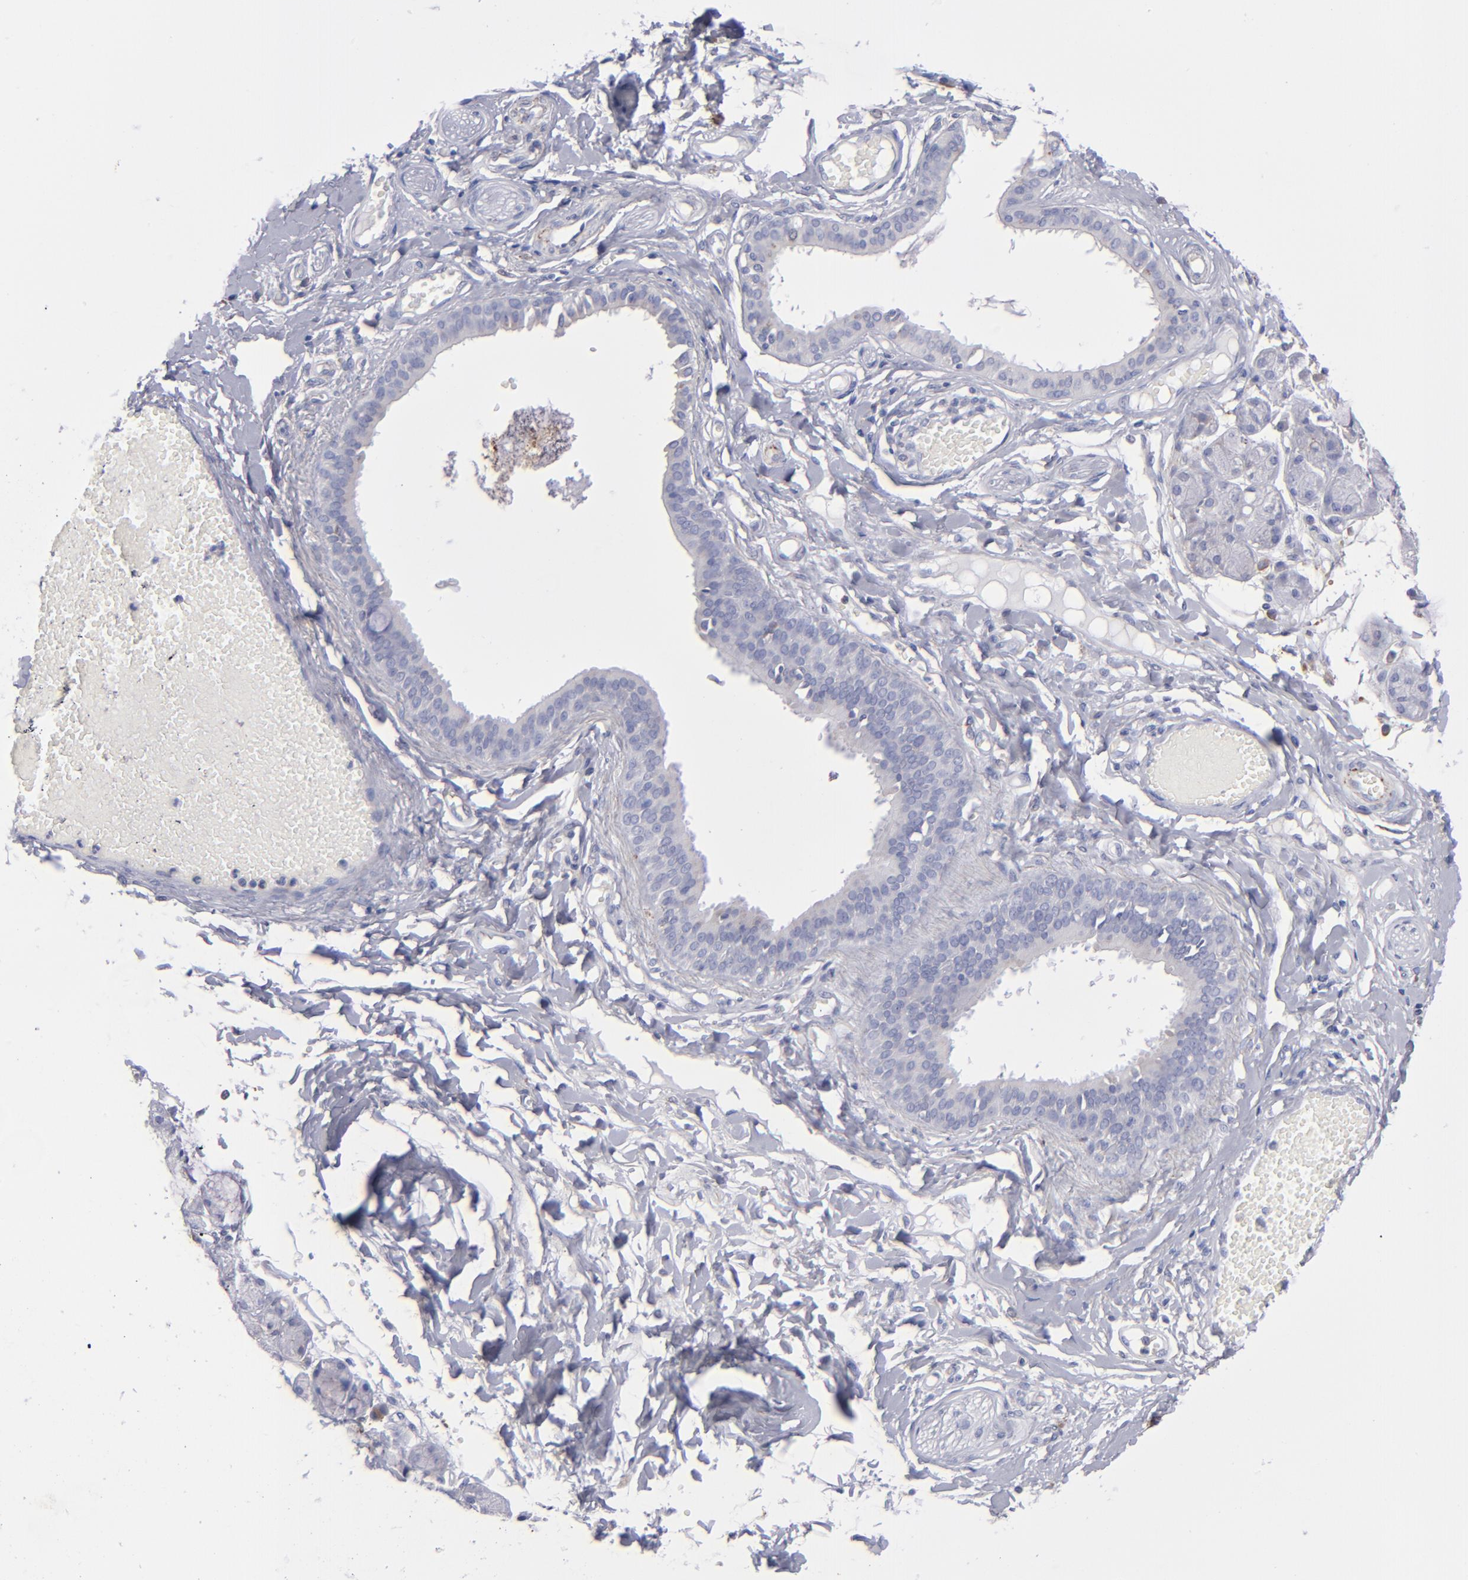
{"staining": {"intensity": "weak", "quantity": "<25%", "location": "cytoplasmic/membranous"}, "tissue": "salivary gland", "cell_type": "Glandular cells", "image_type": "normal", "snomed": [{"axis": "morphology", "description": "Normal tissue, NOS"}, {"axis": "topography", "description": "Skeletal muscle"}, {"axis": "topography", "description": "Oral tissue"}, {"axis": "topography", "description": "Salivary gland"}, {"axis": "topography", "description": "Peripheral nerve tissue"}], "caption": "Glandular cells show no significant positivity in unremarkable salivary gland. (Immunohistochemistry (ihc), brightfield microscopy, high magnification).", "gene": "MFGE8", "patient": {"sex": "male", "age": 54}}